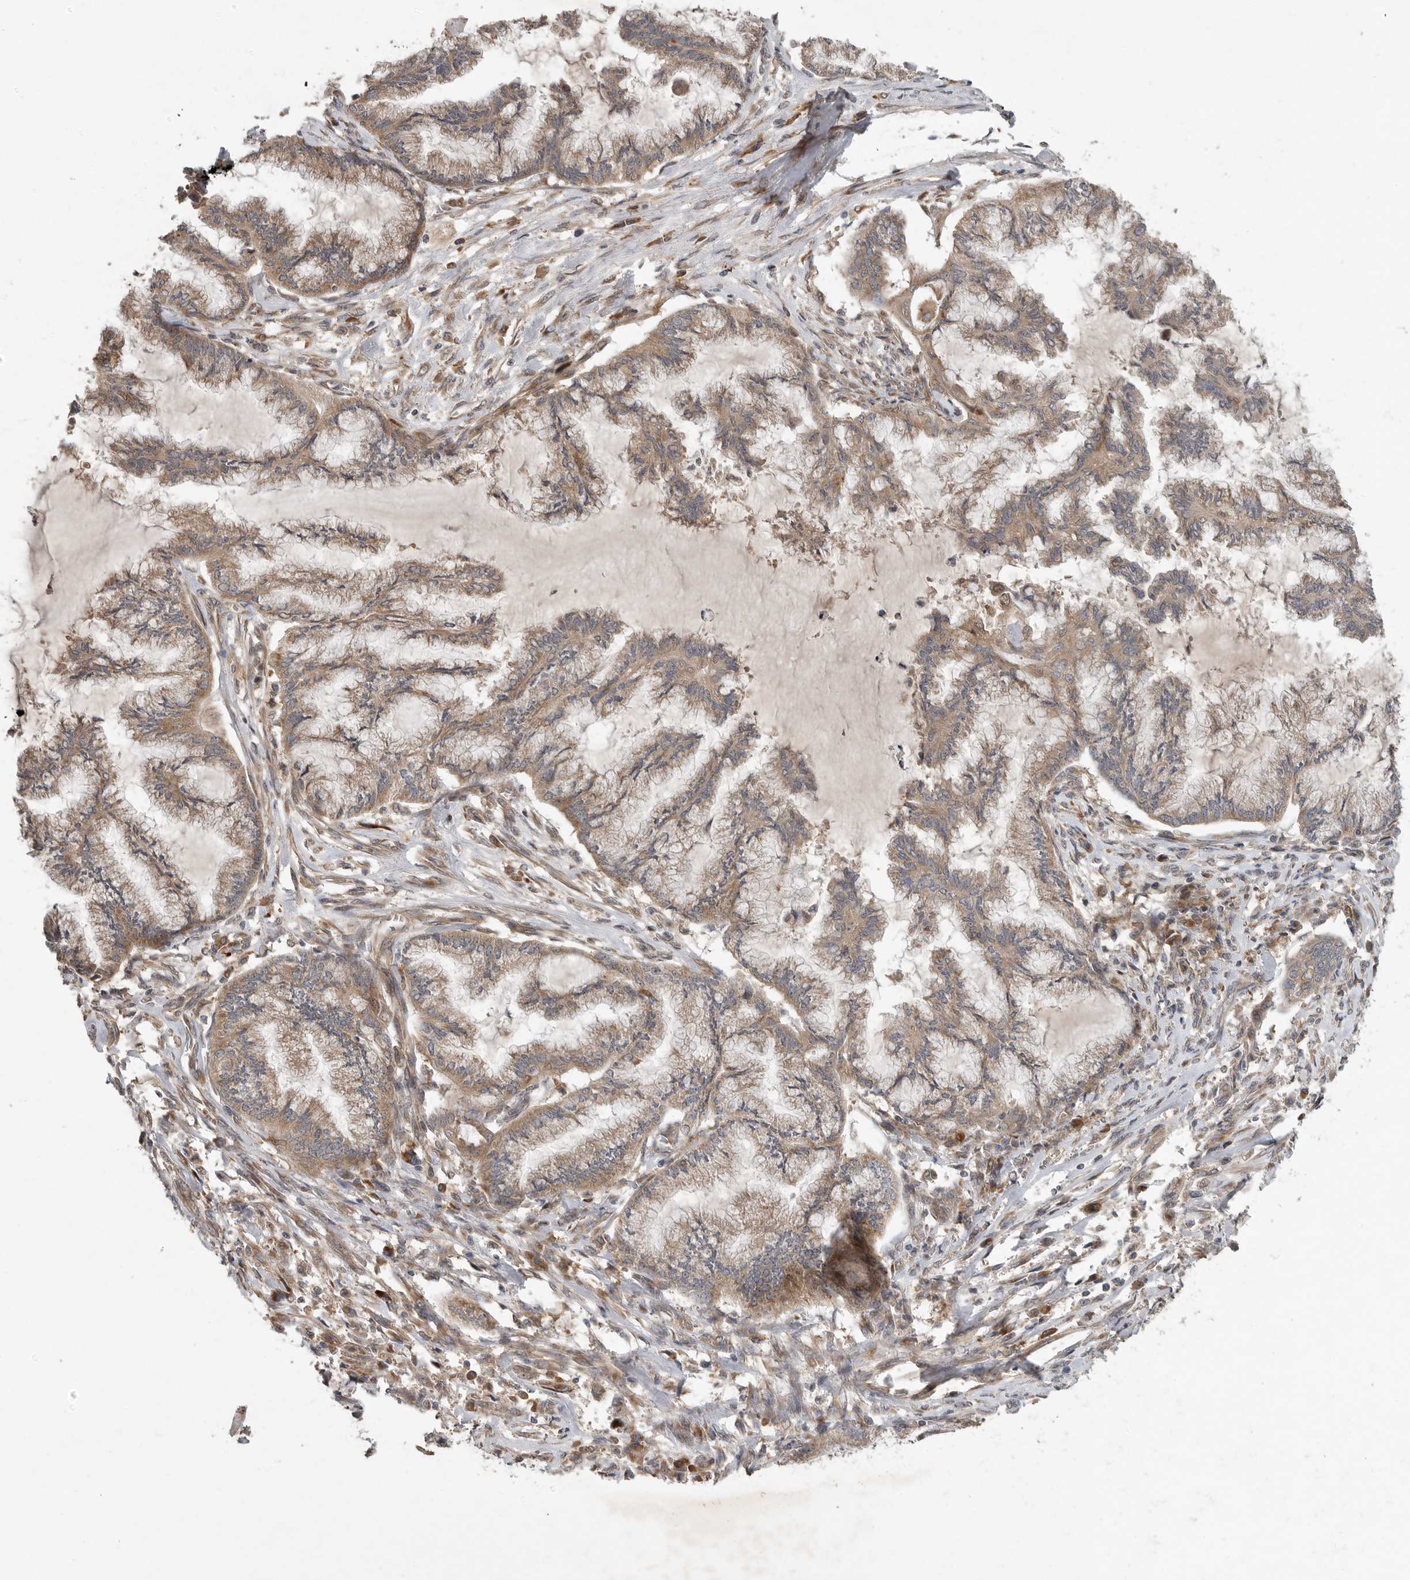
{"staining": {"intensity": "moderate", "quantity": ">75%", "location": "cytoplasmic/membranous"}, "tissue": "endometrial cancer", "cell_type": "Tumor cells", "image_type": "cancer", "snomed": [{"axis": "morphology", "description": "Adenocarcinoma, NOS"}, {"axis": "topography", "description": "Endometrium"}], "caption": "Immunohistochemical staining of endometrial cancer (adenocarcinoma) demonstrates moderate cytoplasmic/membranous protein positivity in about >75% of tumor cells.", "gene": "OSBPL9", "patient": {"sex": "female", "age": 86}}